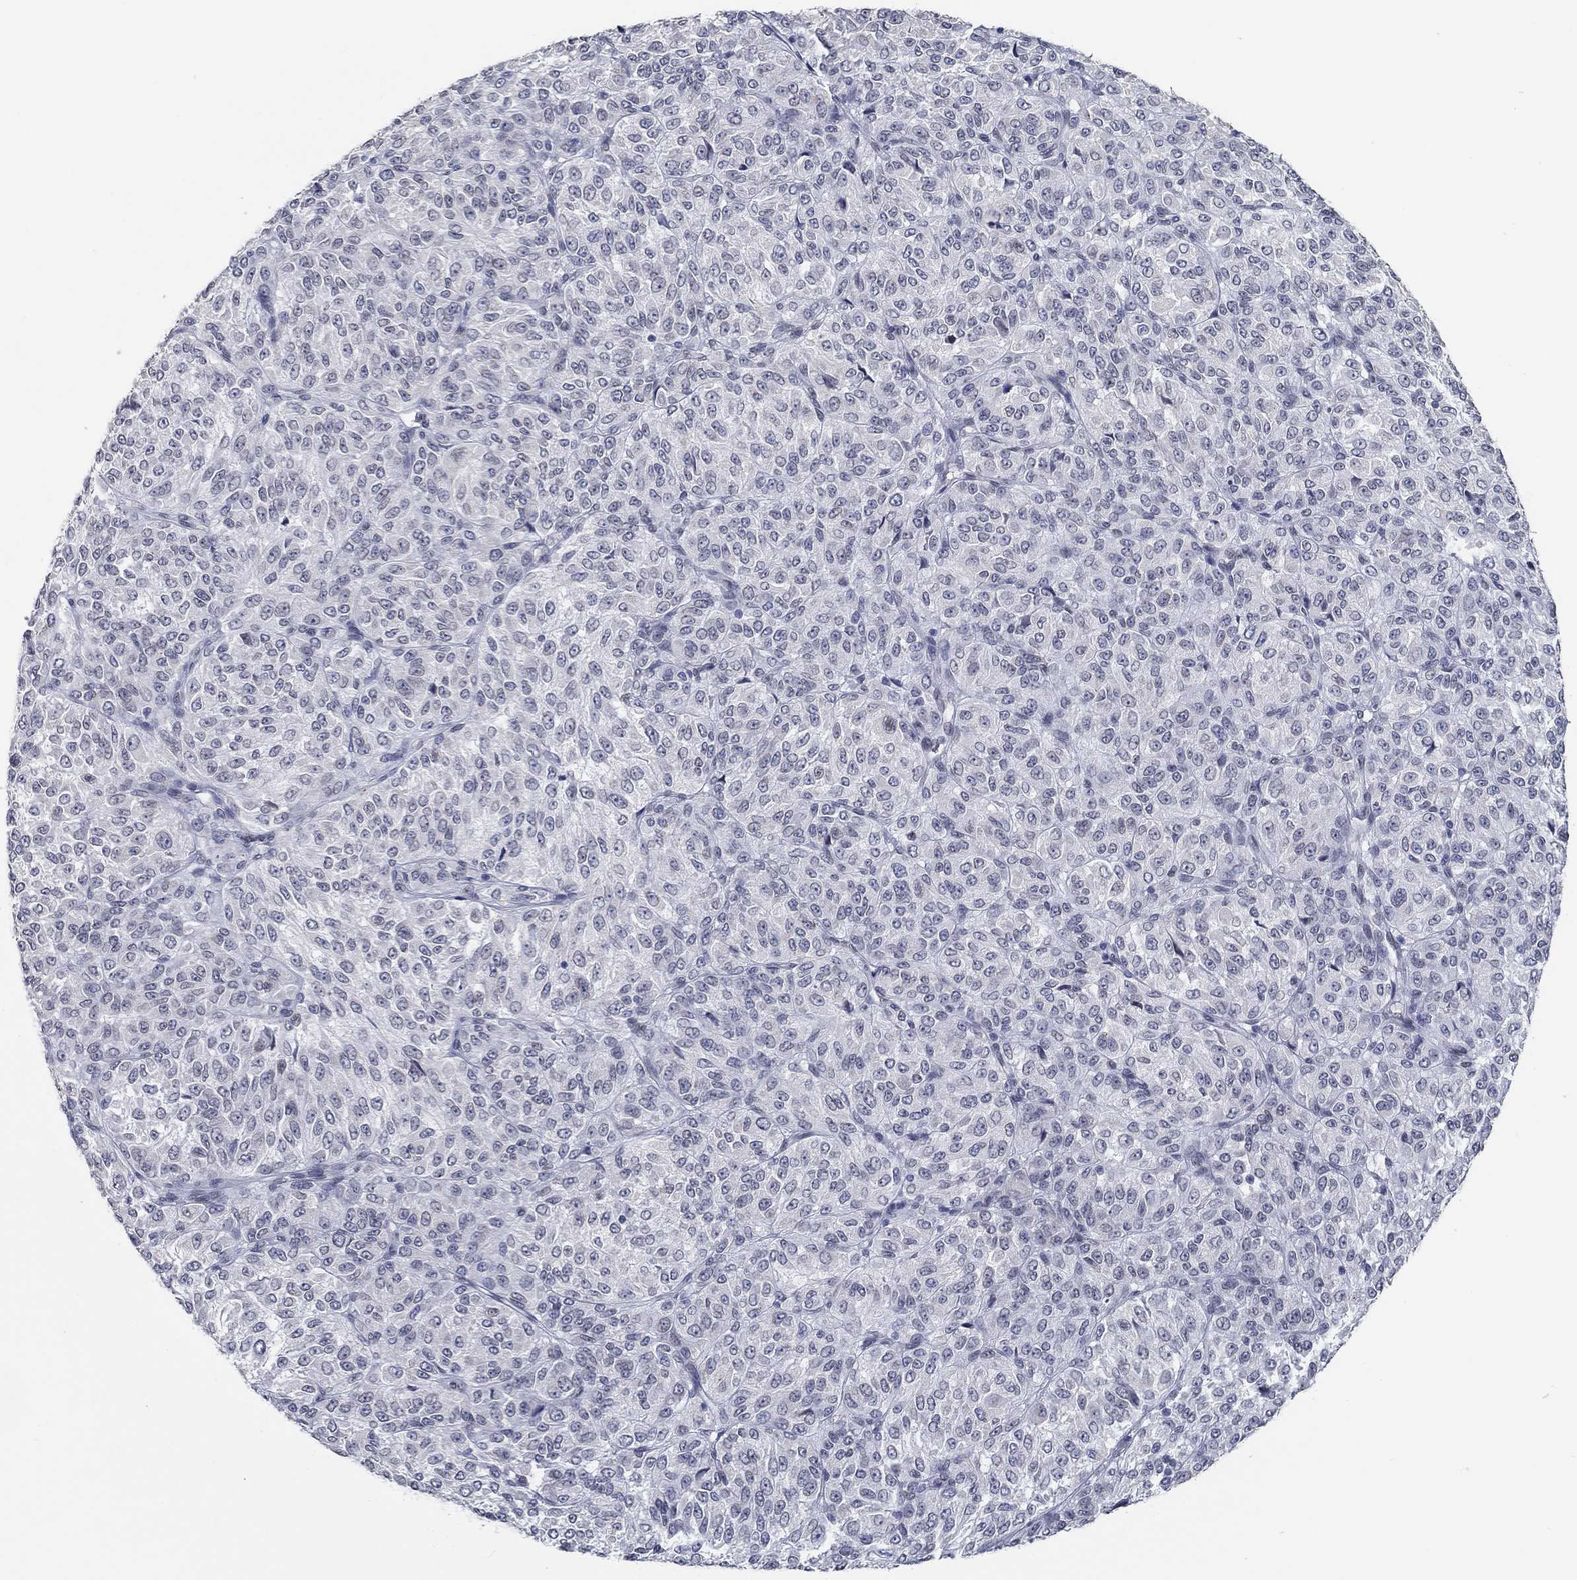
{"staining": {"intensity": "negative", "quantity": "none", "location": "none"}, "tissue": "melanoma", "cell_type": "Tumor cells", "image_type": "cancer", "snomed": [{"axis": "morphology", "description": "Malignant melanoma, Metastatic site"}, {"axis": "topography", "description": "Brain"}], "caption": "There is no significant positivity in tumor cells of malignant melanoma (metastatic site). (DAB immunohistochemistry (IHC) with hematoxylin counter stain).", "gene": "NUP155", "patient": {"sex": "female", "age": 56}}